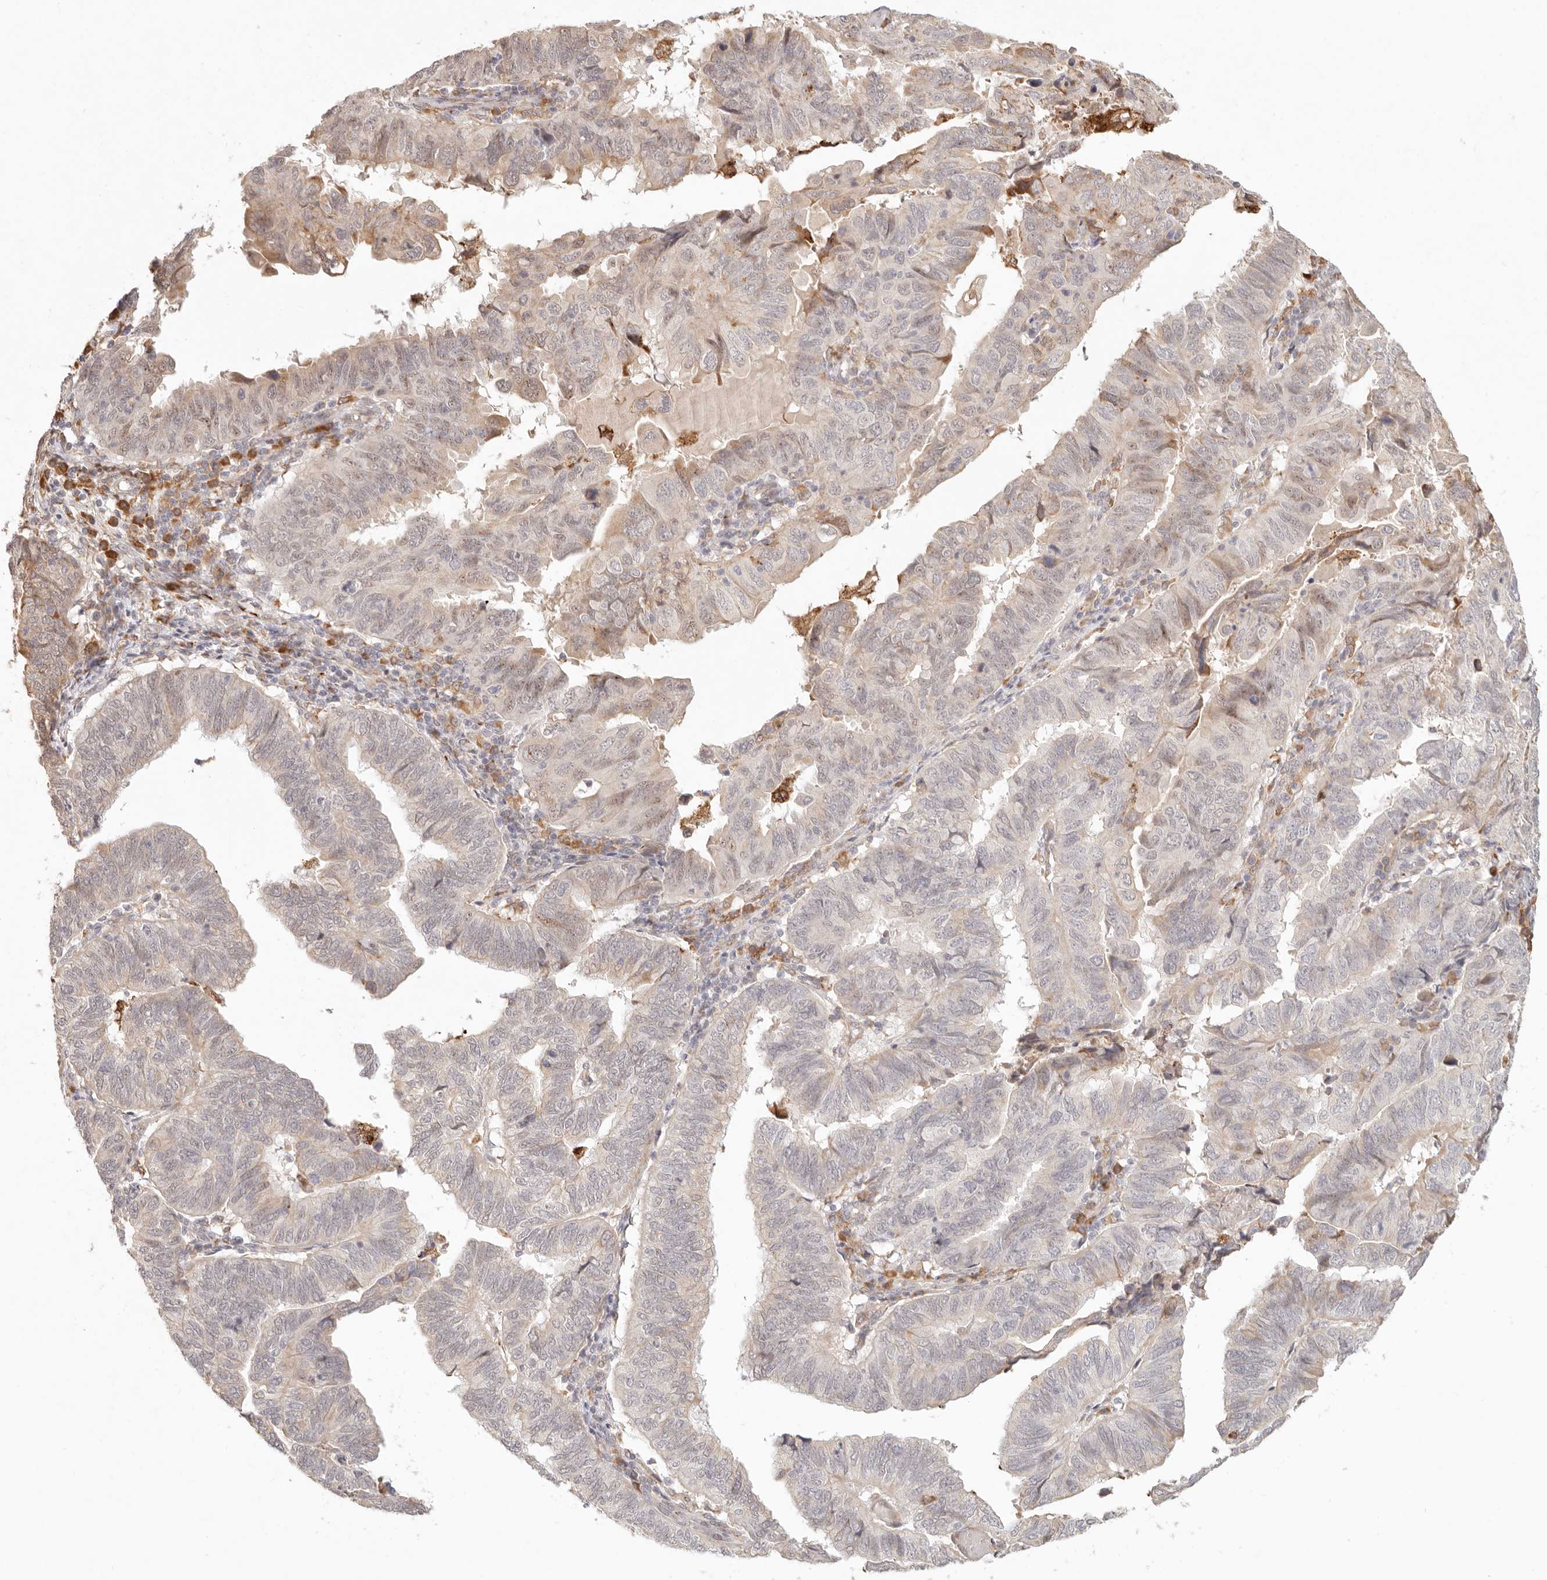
{"staining": {"intensity": "weak", "quantity": "<25%", "location": "cytoplasmic/membranous"}, "tissue": "endometrial cancer", "cell_type": "Tumor cells", "image_type": "cancer", "snomed": [{"axis": "morphology", "description": "Adenocarcinoma, NOS"}, {"axis": "topography", "description": "Uterus"}], "caption": "Immunohistochemistry (IHC) of human adenocarcinoma (endometrial) reveals no staining in tumor cells. (DAB immunohistochemistry (IHC) with hematoxylin counter stain).", "gene": "C1orf127", "patient": {"sex": "female", "age": 77}}